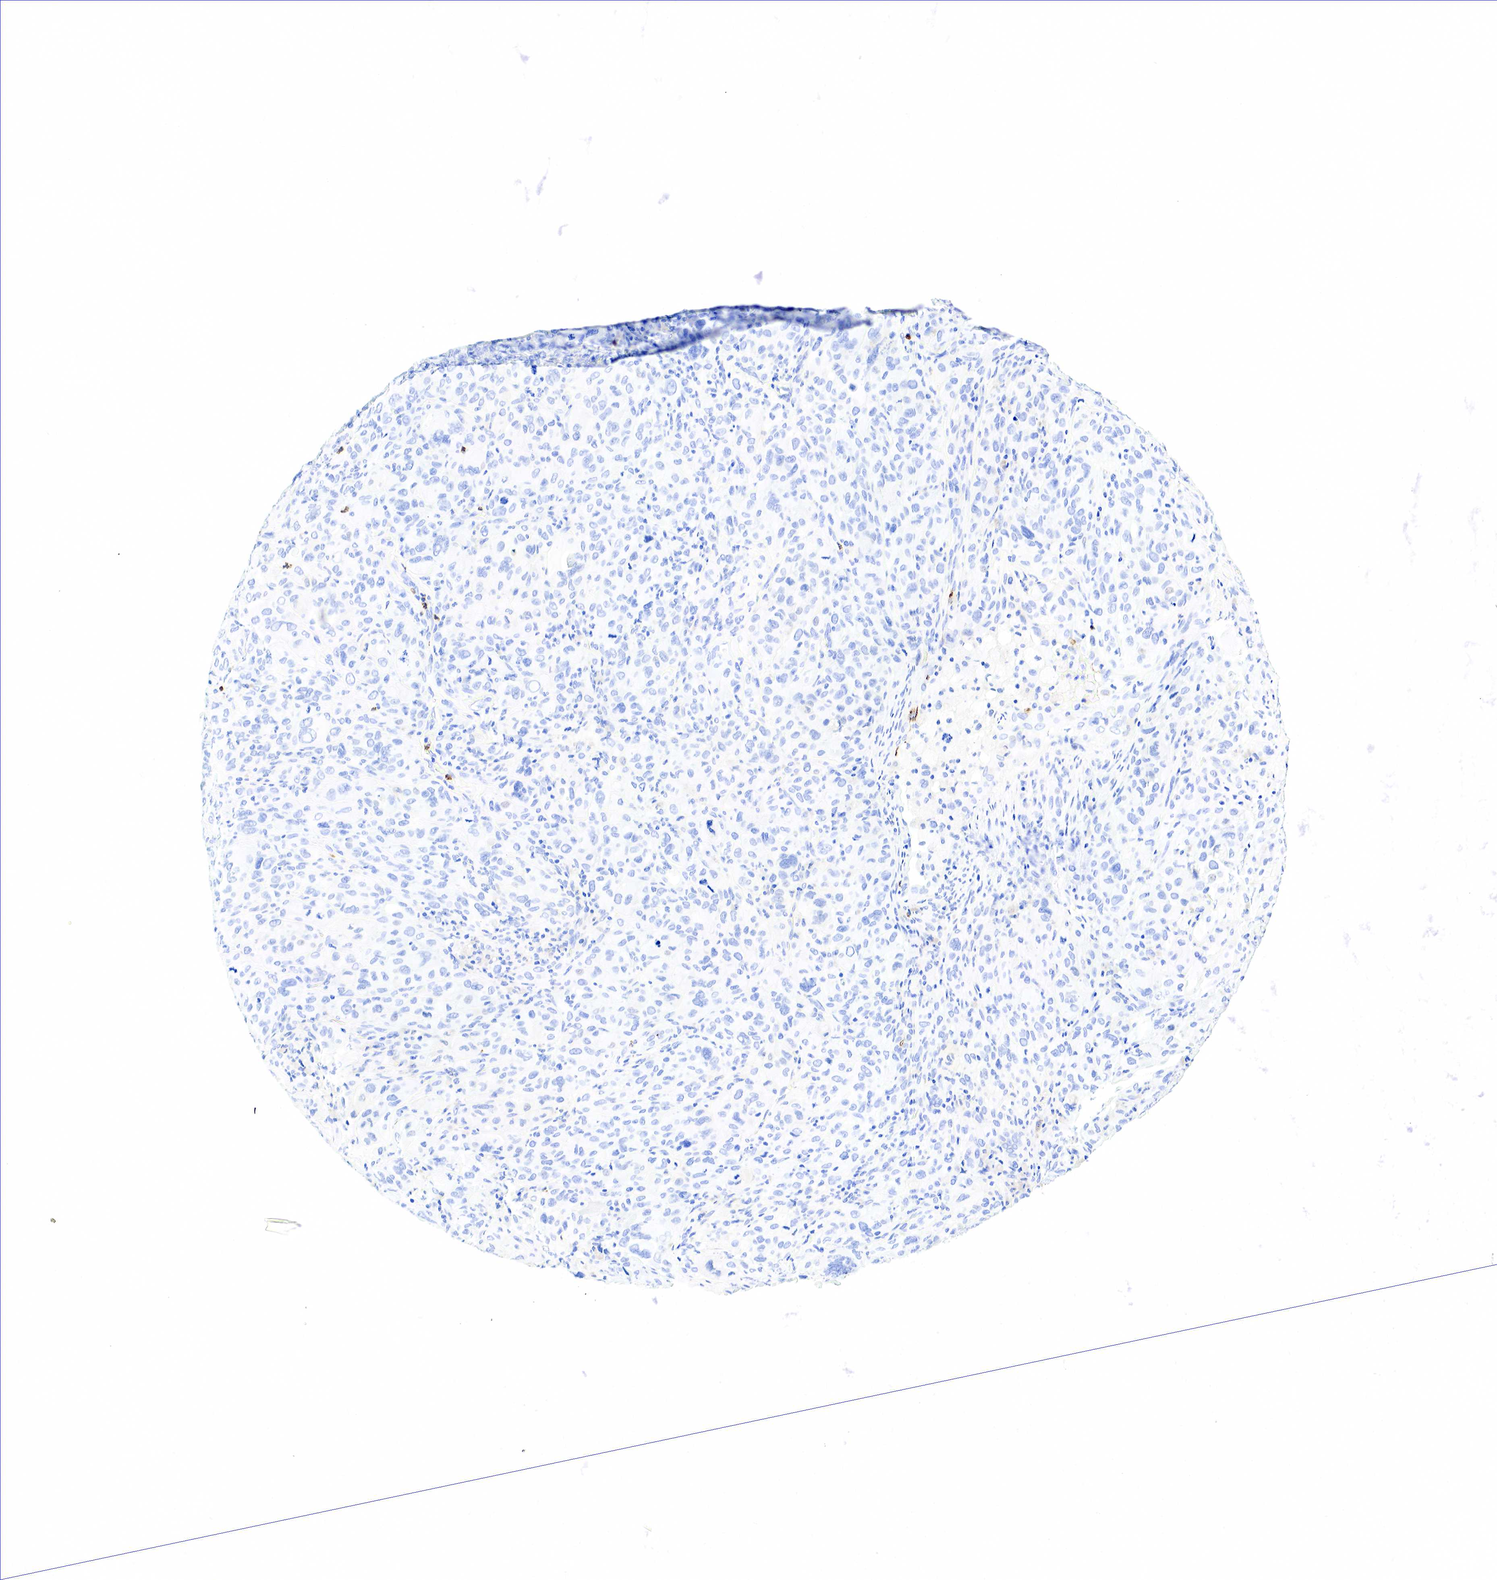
{"staining": {"intensity": "negative", "quantity": "none", "location": "none"}, "tissue": "melanoma", "cell_type": "Tumor cells", "image_type": "cancer", "snomed": [{"axis": "morphology", "description": "Malignant melanoma, Metastatic site"}, {"axis": "topography", "description": "Skin"}], "caption": "A high-resolution photomicrograph shows immunohistochemistry staining of malignant melanoma (metastatic site), which shows no significant expression in tumor cells. The staining was performed using DAB (3,3'-diaminobenzidine) to visualize the protein expression in brown, while the nuclei were stained in blue with hematoxylin (Magnification: 20x).", "gene": "FUT4", "patient": {"sex": "male", "age": 32}}